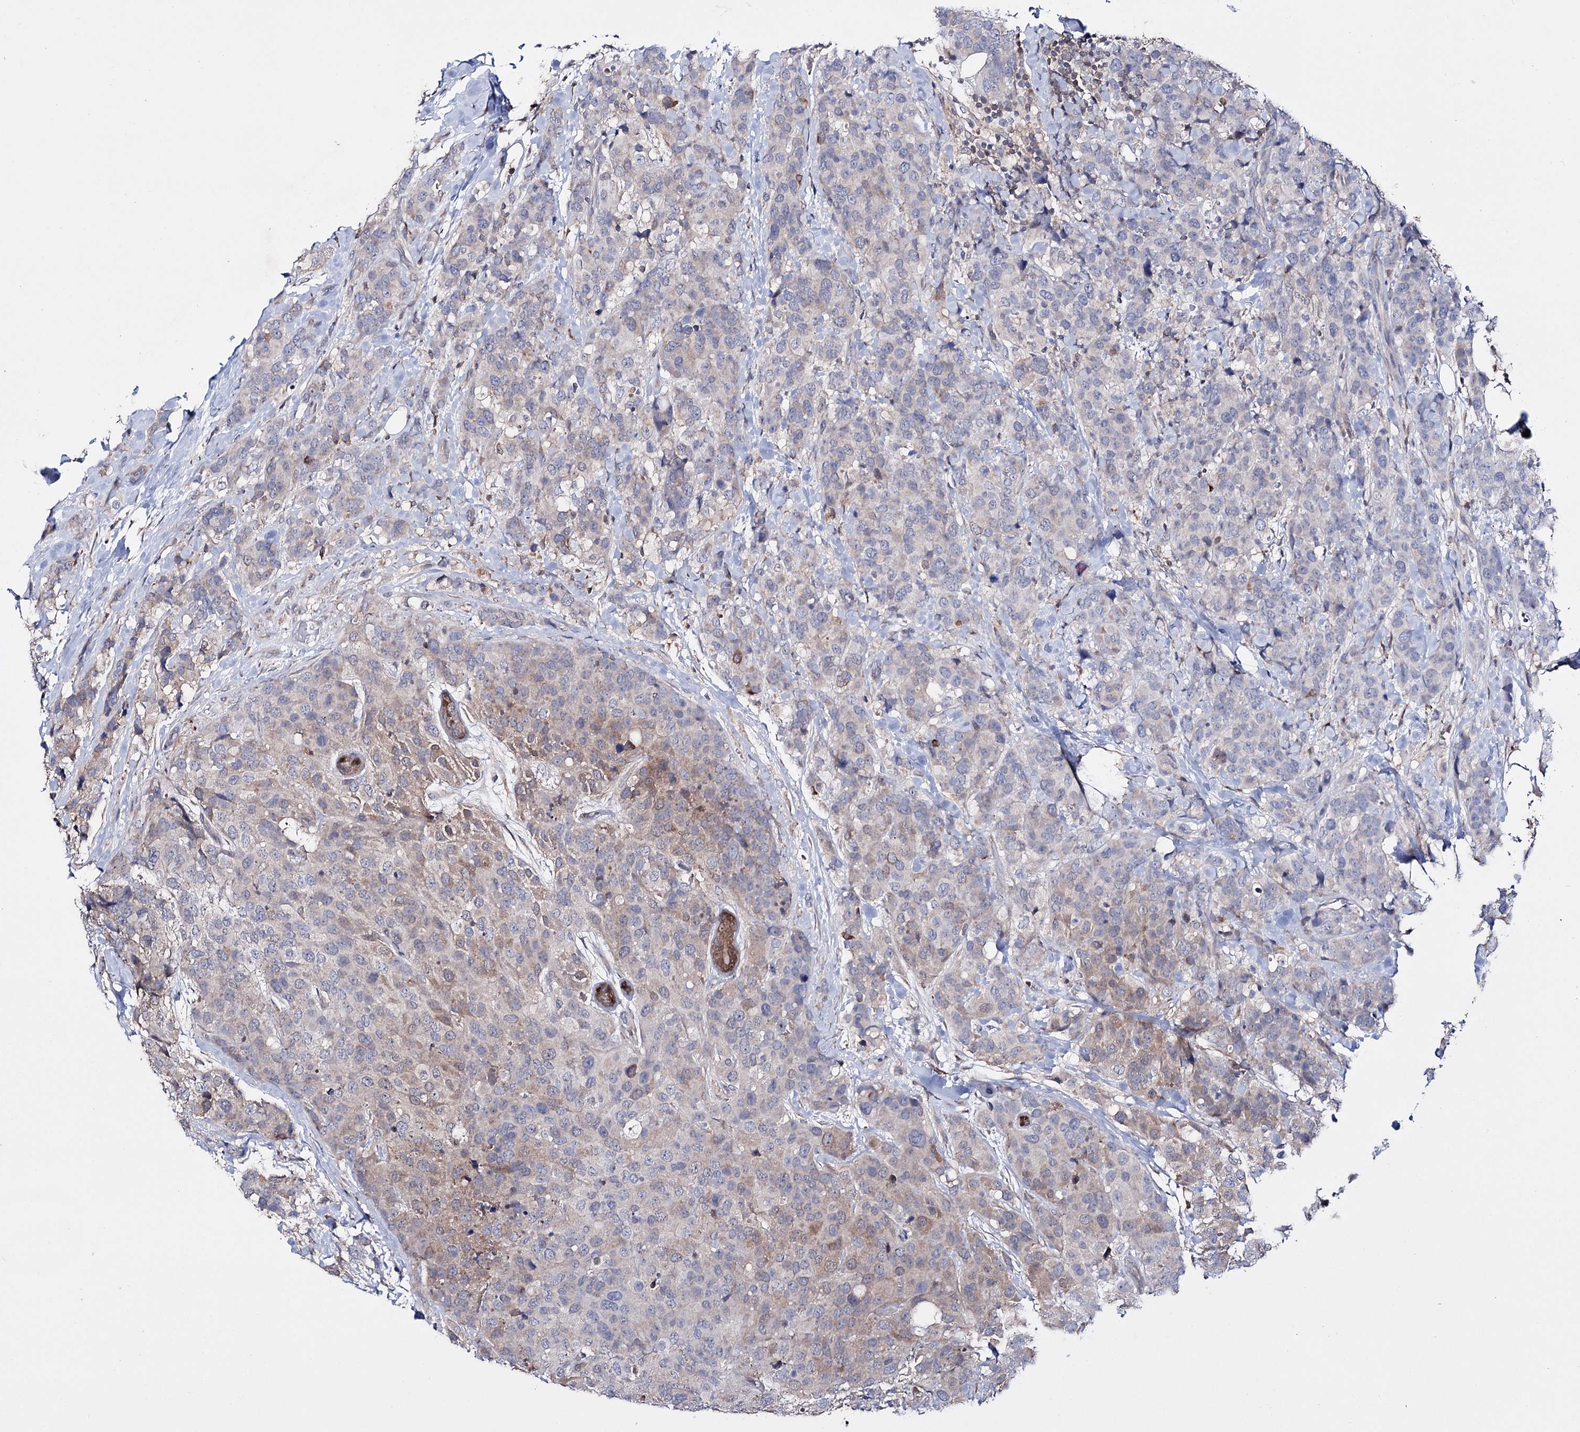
{"staining": {"intensity": "moderate", "quantity": "<25%", "location": "cytoplasmic/membranous"}, "tissue": "breast cancer", "cell_type": "Tumor cells", "image_type": "cancer", "snomed": [{"axis": "morphology", "description": "Lobular carcinoma"}, {"axis": "topography", "description": "Breast"}], "caption": "Immunohistochemical staining of human breast lobular carcinoma shows moderate cytoplasmic/membranous protein expression in about <25% of tumor cells. The staining was performed using DAB (3,3'-diaminobenzidine) to visualize the protein expression in brown, while the nuclei were stained in blue with hematoxylin (Magnification: 20x).", "gene": "PTER", "patient": {"sex": "female", "age": 59}}